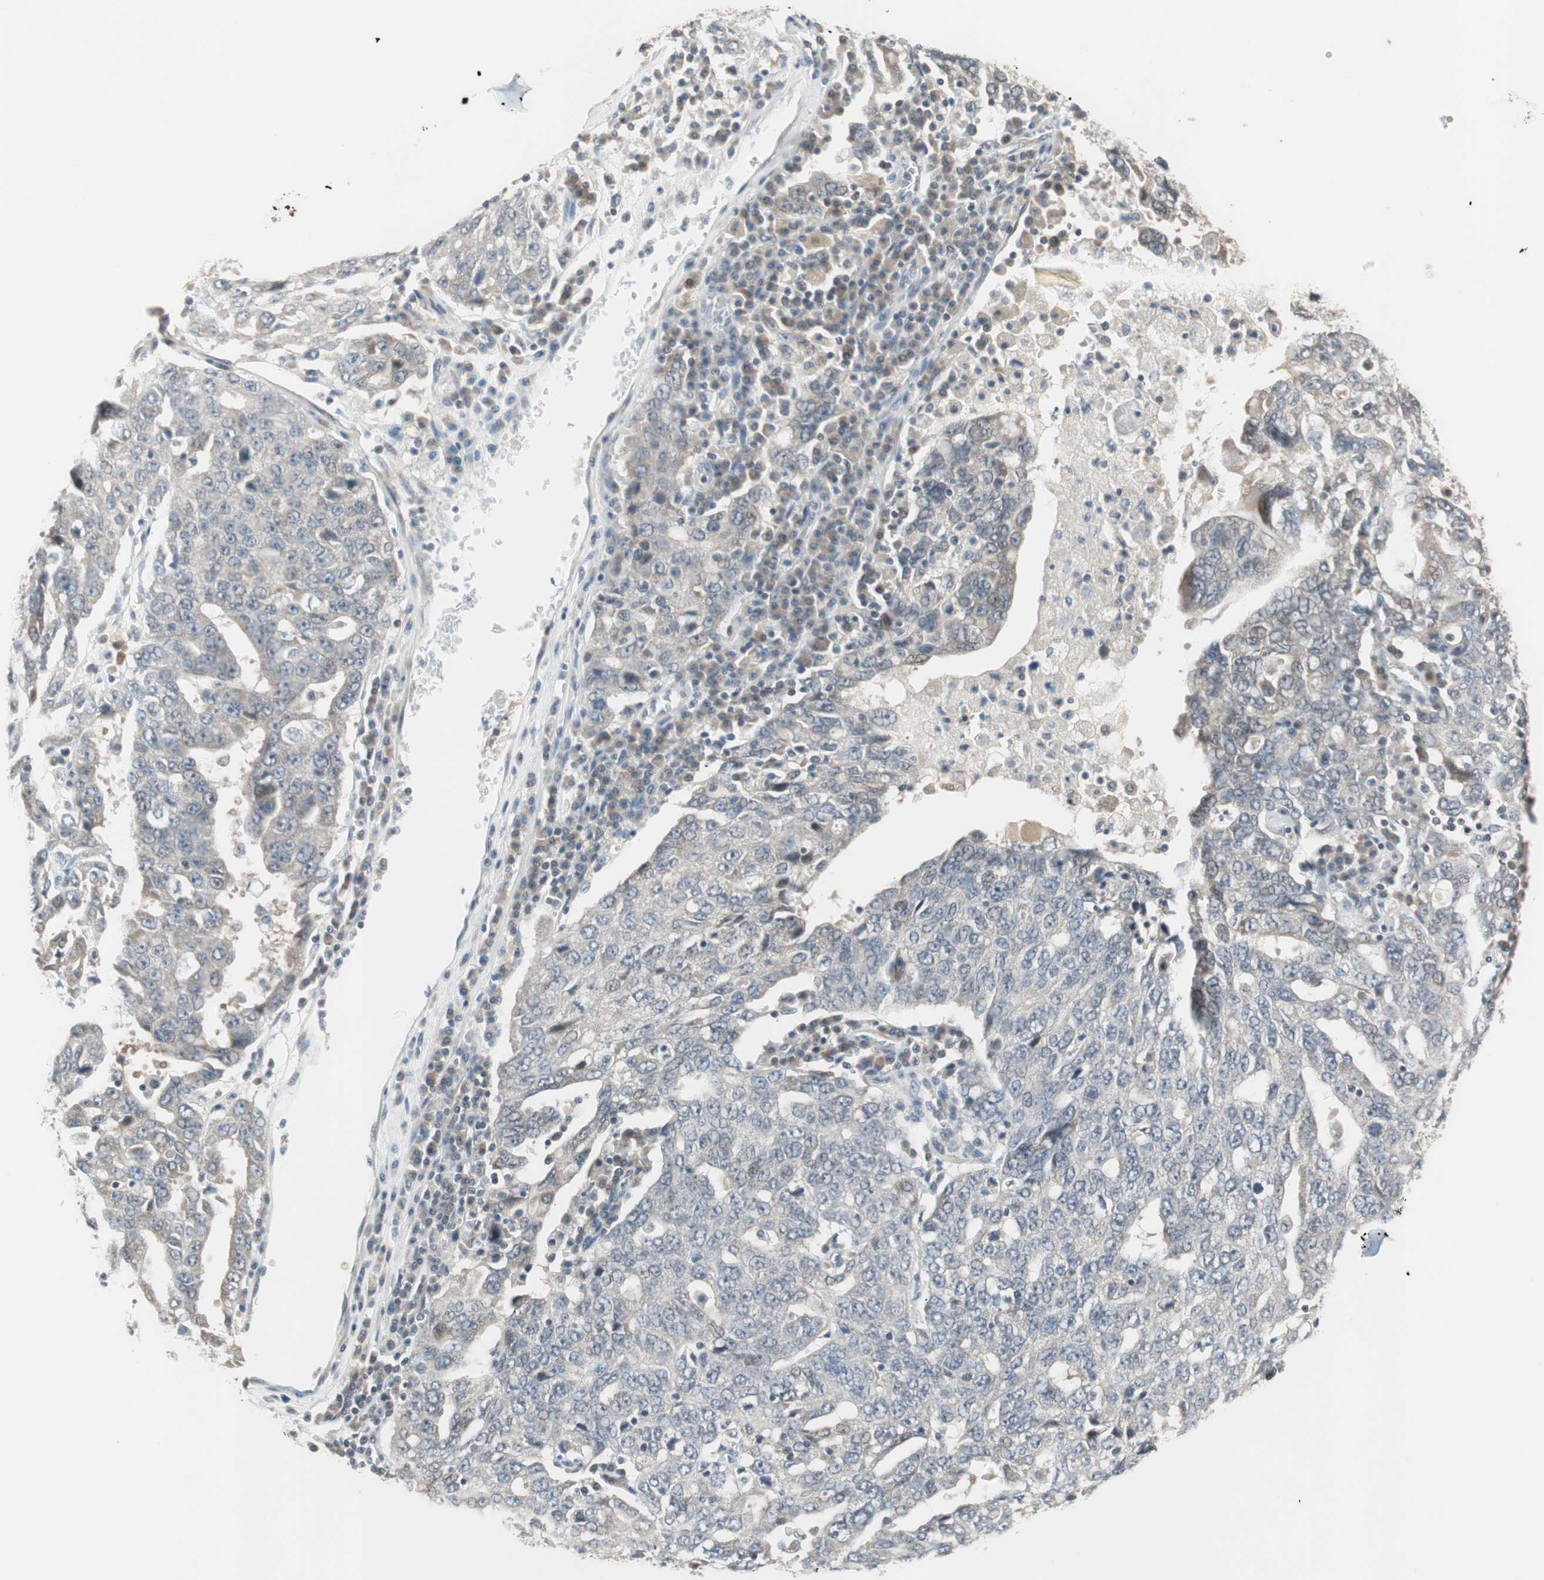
{"staining": {"intensity": "weak", "quantity": "25%-75%", "location": "cytoplasmic/membranous"}, "tissue": "ovarian cancer", "cell_type": "Tumor cells", "image_type": "cancer", "snomed": [{"axis": "morphology", "description": "Carcinoma, endometroid"}, {"axis": "topography", "description": "Ovary"}], "caption": "The micrograph reveals immunohistochemical staining of ovarian endometroid carcinoma. There is weak cytoplasmic/membranous expression is seen in approximately 25%-75% of tumor cells. The staining was performed using DAB (3,3'-diaminobenzidine) to visualize the protein expression in brown, while the nuclei were stained in blue with hematoxylin (Magnification: 20x).", "gene": "PDZK1", "patient": {"sex": "female", "age": 62}}